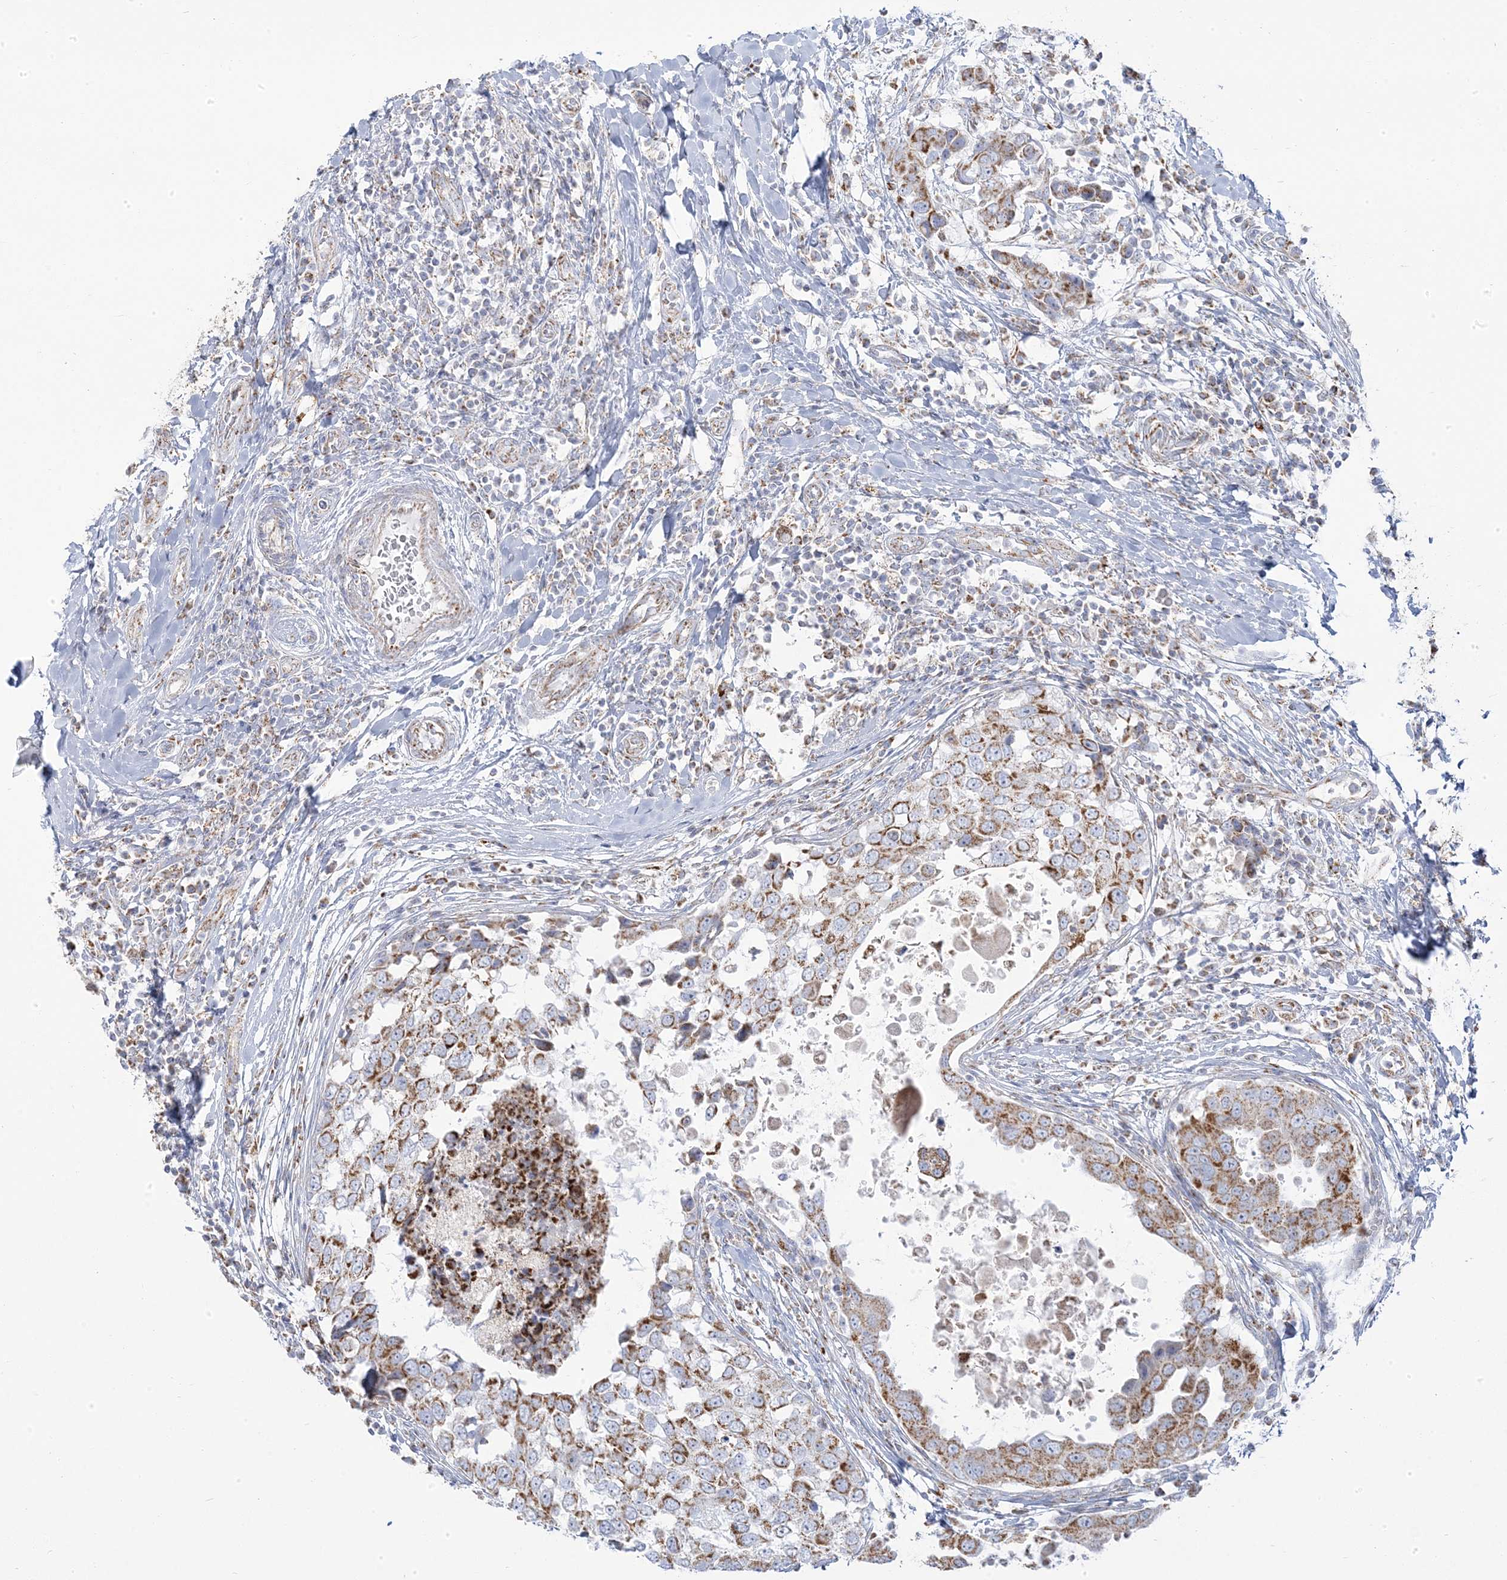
{"staining": {"intensity": "moderate", "quantity": ">75%", "location": "cytoplasmic/membranous"}, "tissue": "breast cancer", "cell_type": "Tumor cells", "image_type": "cancer", "snomed": [{"axis": "morphology", "description": "Duct carcinoma"}, {"axis": "topography", "description": "Breast"}], "caption": "An immunohistochemistry (IHC) image of neoplastic tissue is shown. Protein staining in brown highlights moderate cytoplasmic/membranous positivity in breast intraductal carcinoma within tumor cells.", "gene": "PCCB", "patient": {"sex": "female", "age": 27}}